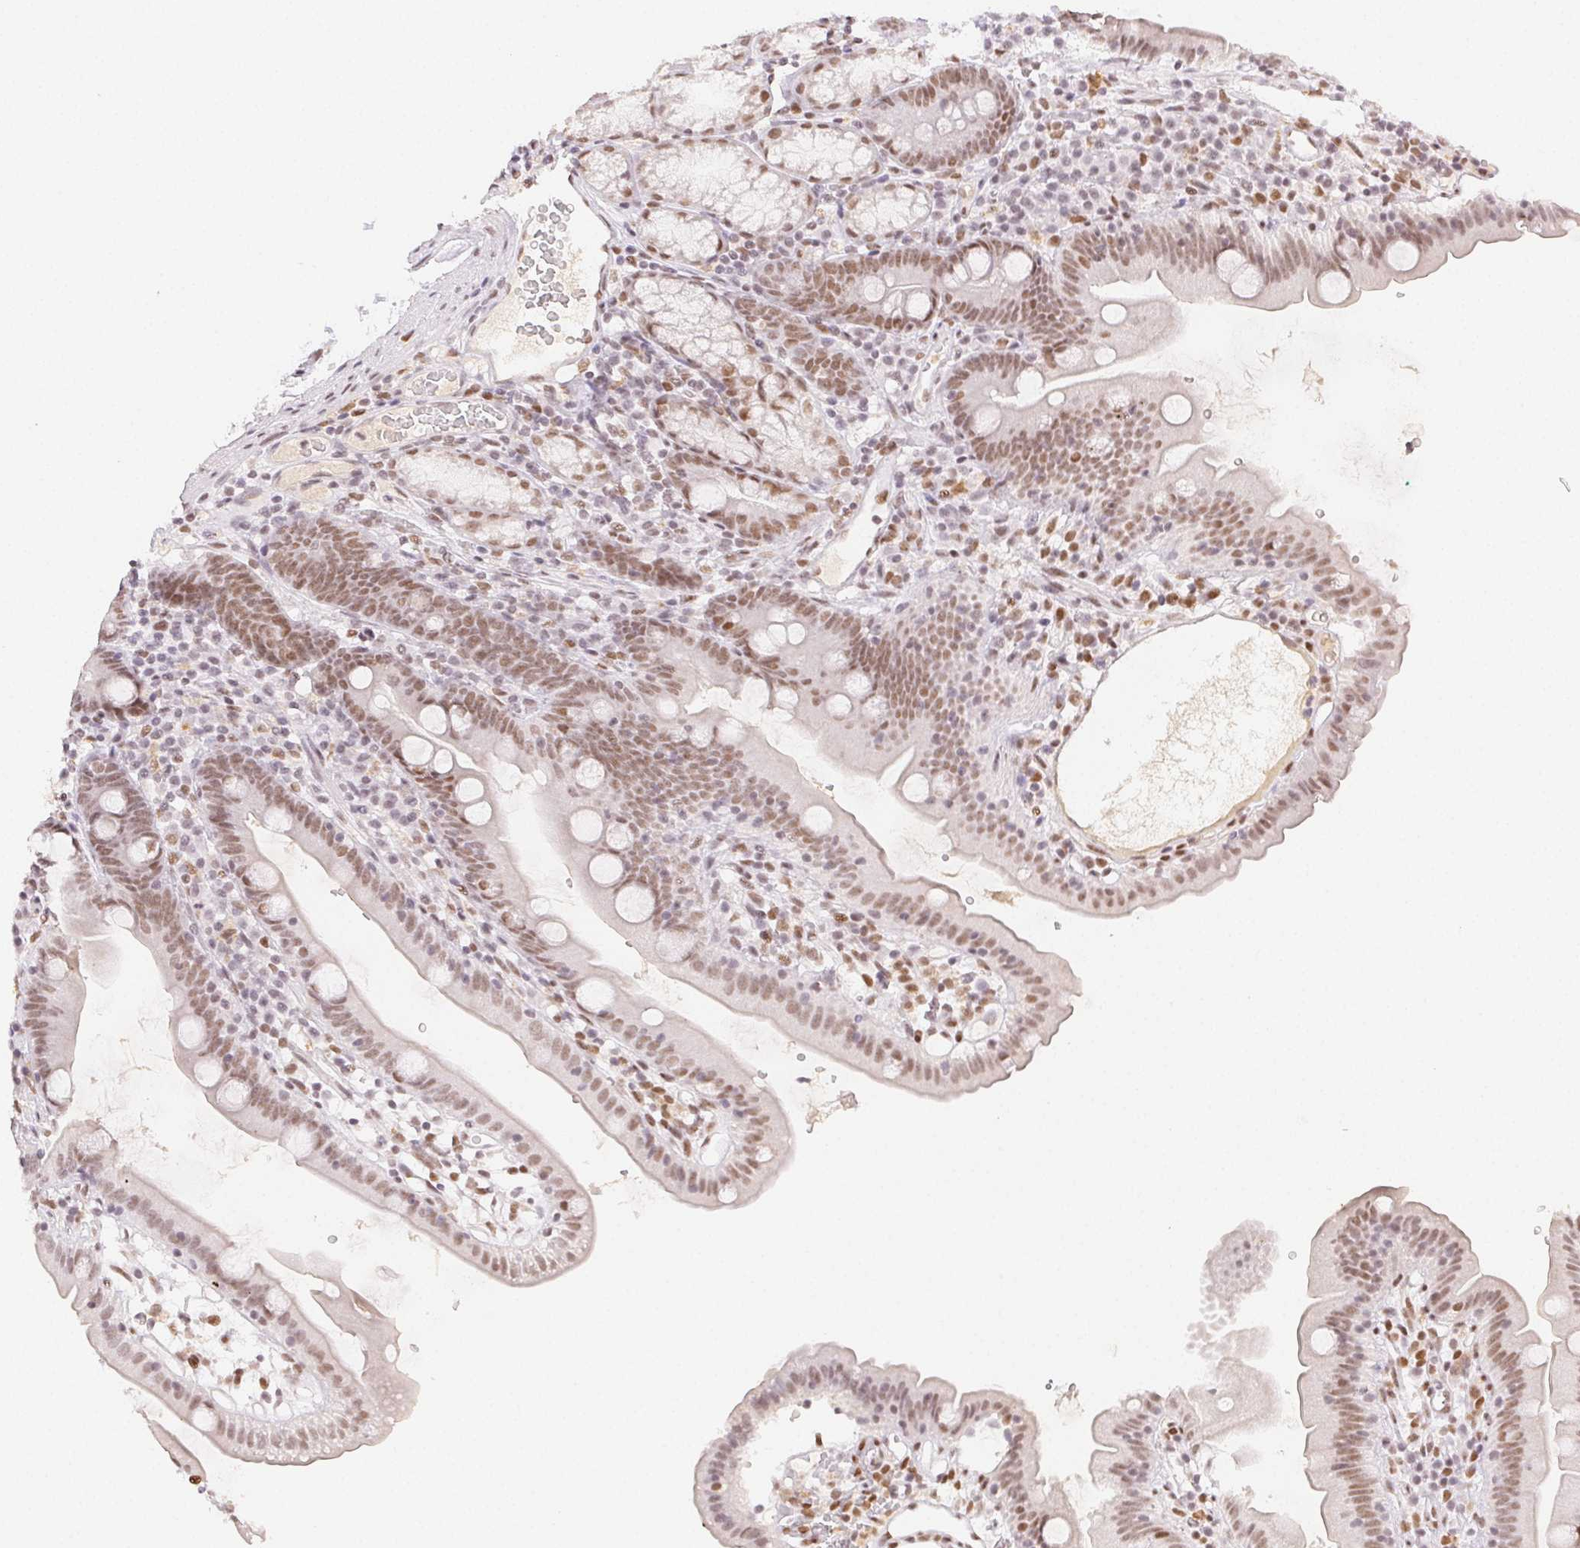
{"staining": {"intensity": "moderate", "quantity": "25%-75%", "location": "nuclear"}, "tissue": "duodenum", "cell_type": "Glandular cells", "image_type": "normal", "snomed": [{"axis": "morphology", "description": "Normal tissue, NOS"}, {"axis": "topography", "description": "Duodenum"}], "caption": "A histopathology image showing moderate nuclear staining in approximately 25%-75% of glandular cells in normal duodenum, as visualized by brown immunohistochemical staining.", "gene": "H2AZ1", "patient": {"sex": "female", "age": 67}}